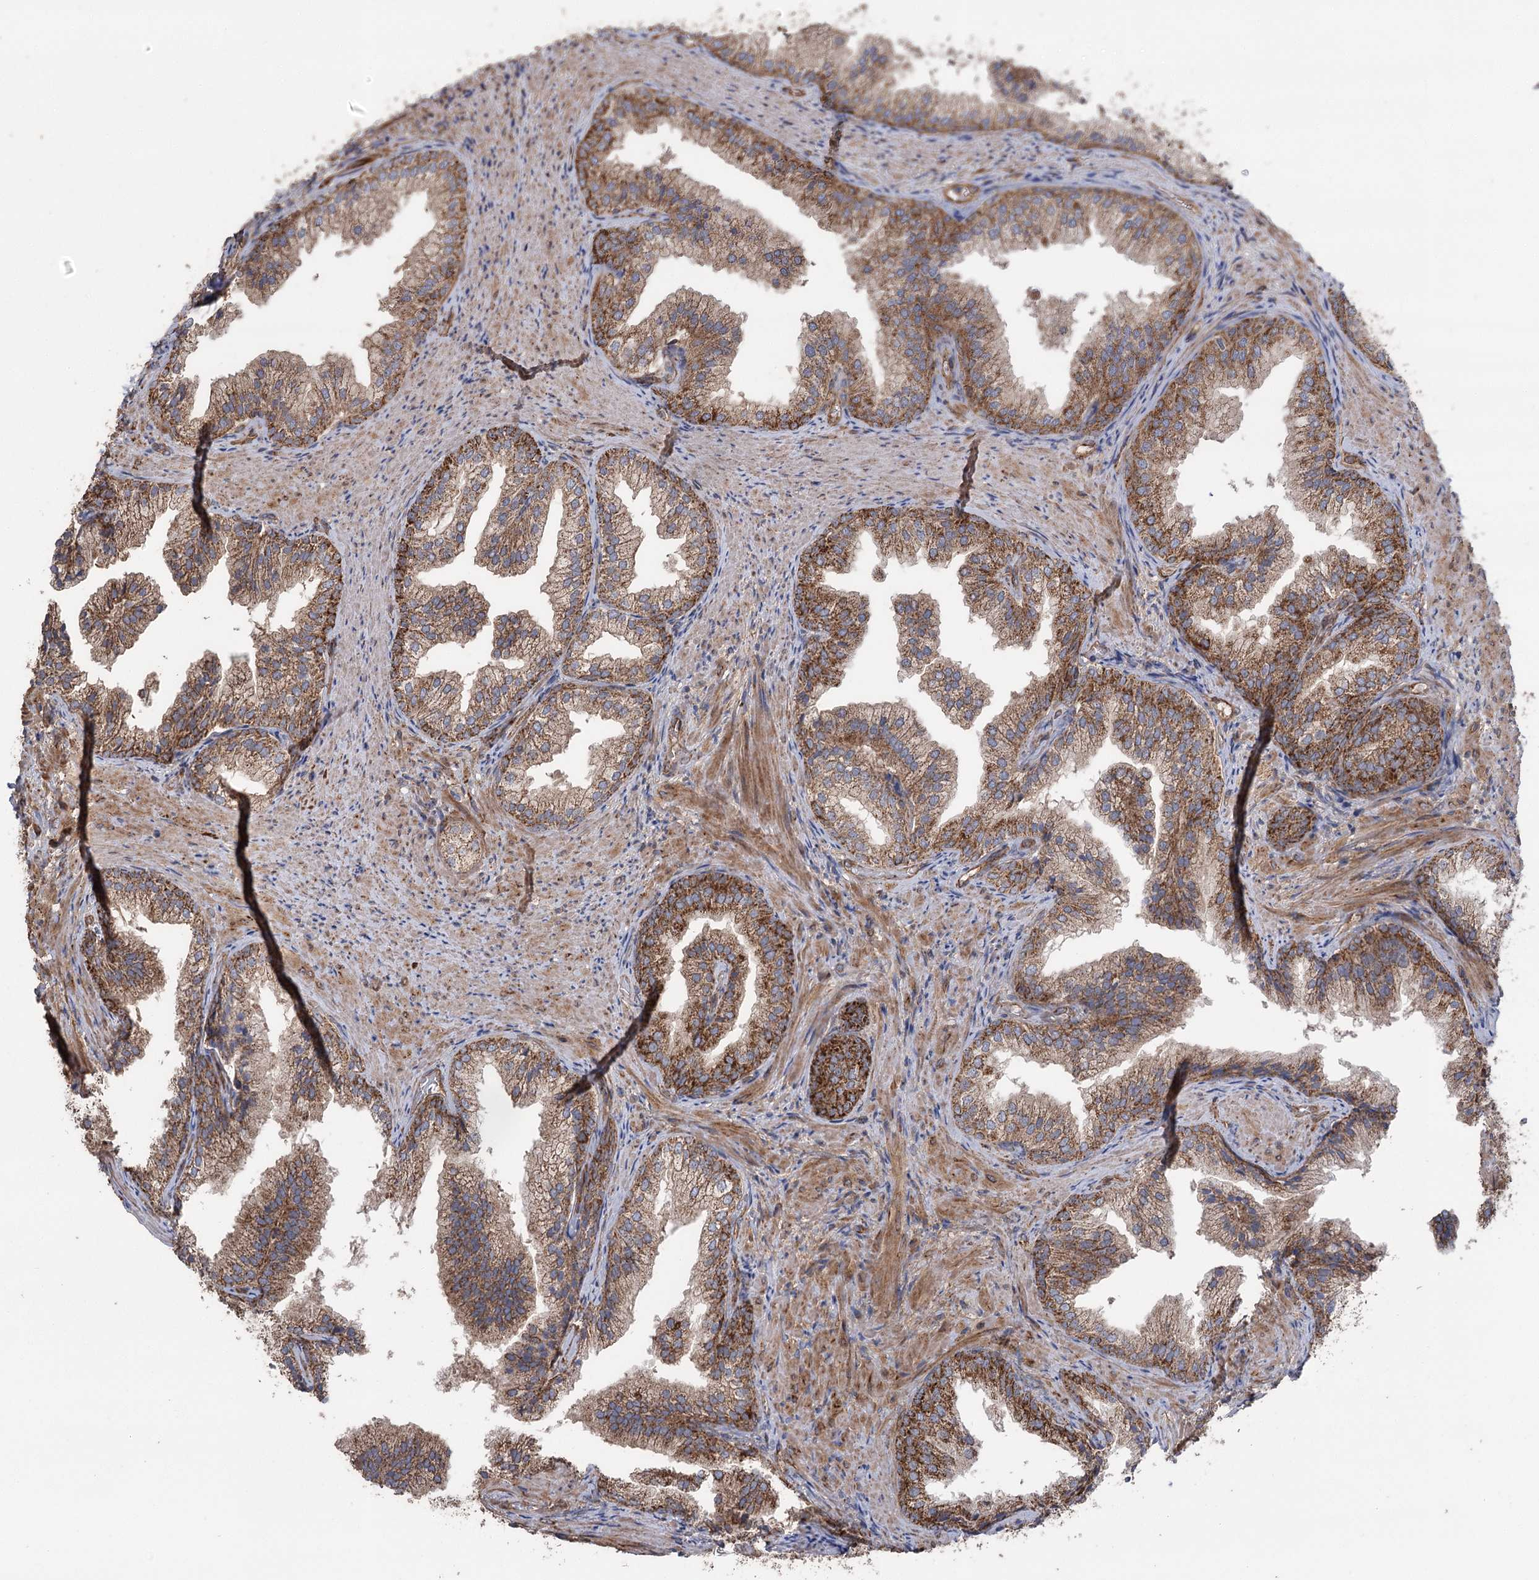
{"staining": {"intensity": "moderate", "quantity": ">75%", "location": "cytoplasmic/membranous"}, "tissue": "prostate", "cell_type": "Glandular cells", "image_type": "normal", "snomed": [{"axis": "morphology", "description": "Normal tissue, NOS"}, {"axis": "topography", "description": "Prostate"}], "caption": "Unremarkable prostate shows moderate cytoplasmic/membranous staining in about >75% of glandular cells, visualized by immunohistochemistry.", "gene": "RWDD4", "patient": {"sex": "male", "age": 76}}